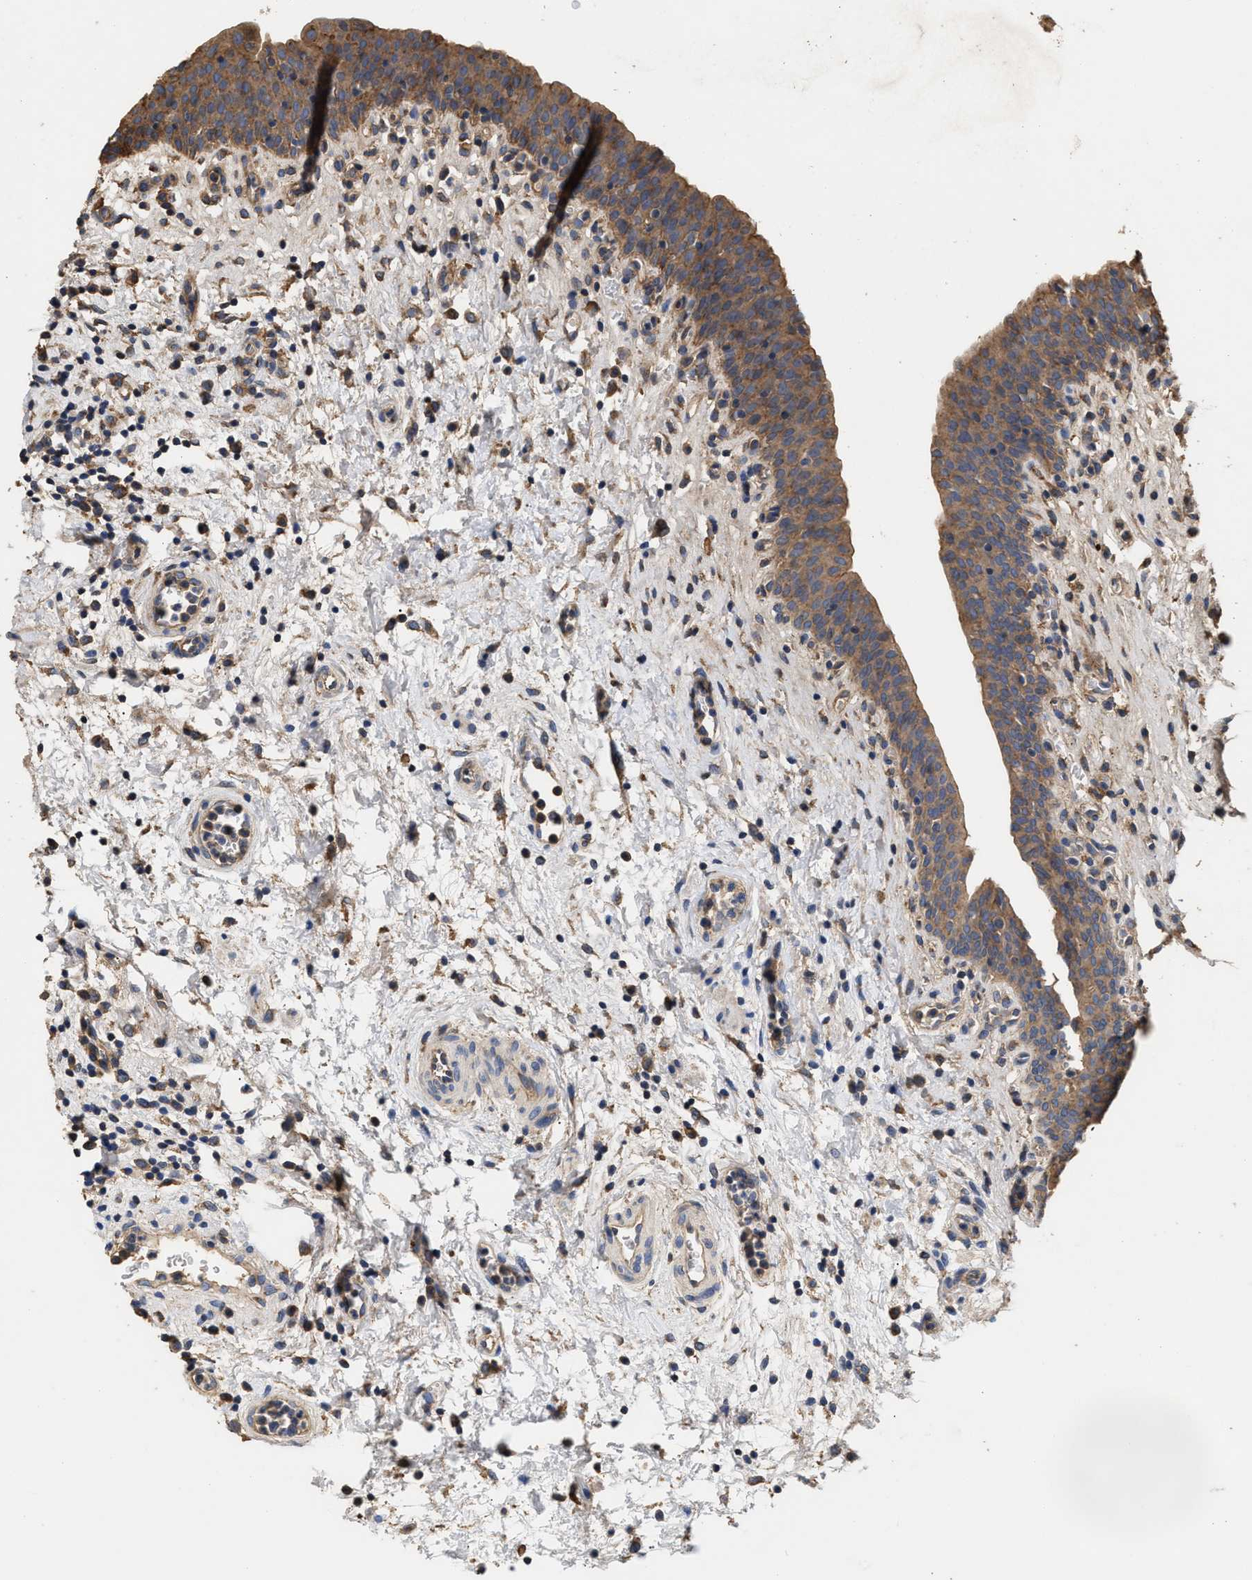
{"staining": {"intensity": "moderate", "quantity": ">75%", "location": "cytoplasmic/membranous"}, "tissue": "urinary bladder", "cell_type": "Urothelial cells", "image_type": "normal", "snomed": [{"axis": "morphology", "description": "Normal tissue, NOS"}, {"axis": "topography", "description": "Urinary bladder"}], "caption": "IHC of benign human urinary bladder demonstrates medium levels of moderate cytoplasmic/membranous staining in approximately >75% of urothelial cells. The protein is stained brown, and the nuclei are stained in blue (DAB (3,3'-diaminobenzidine) IHC with brightfield microscopy, high magnification).", "gene": "KLB", "patient": {"sex": "male", "age": 37}}